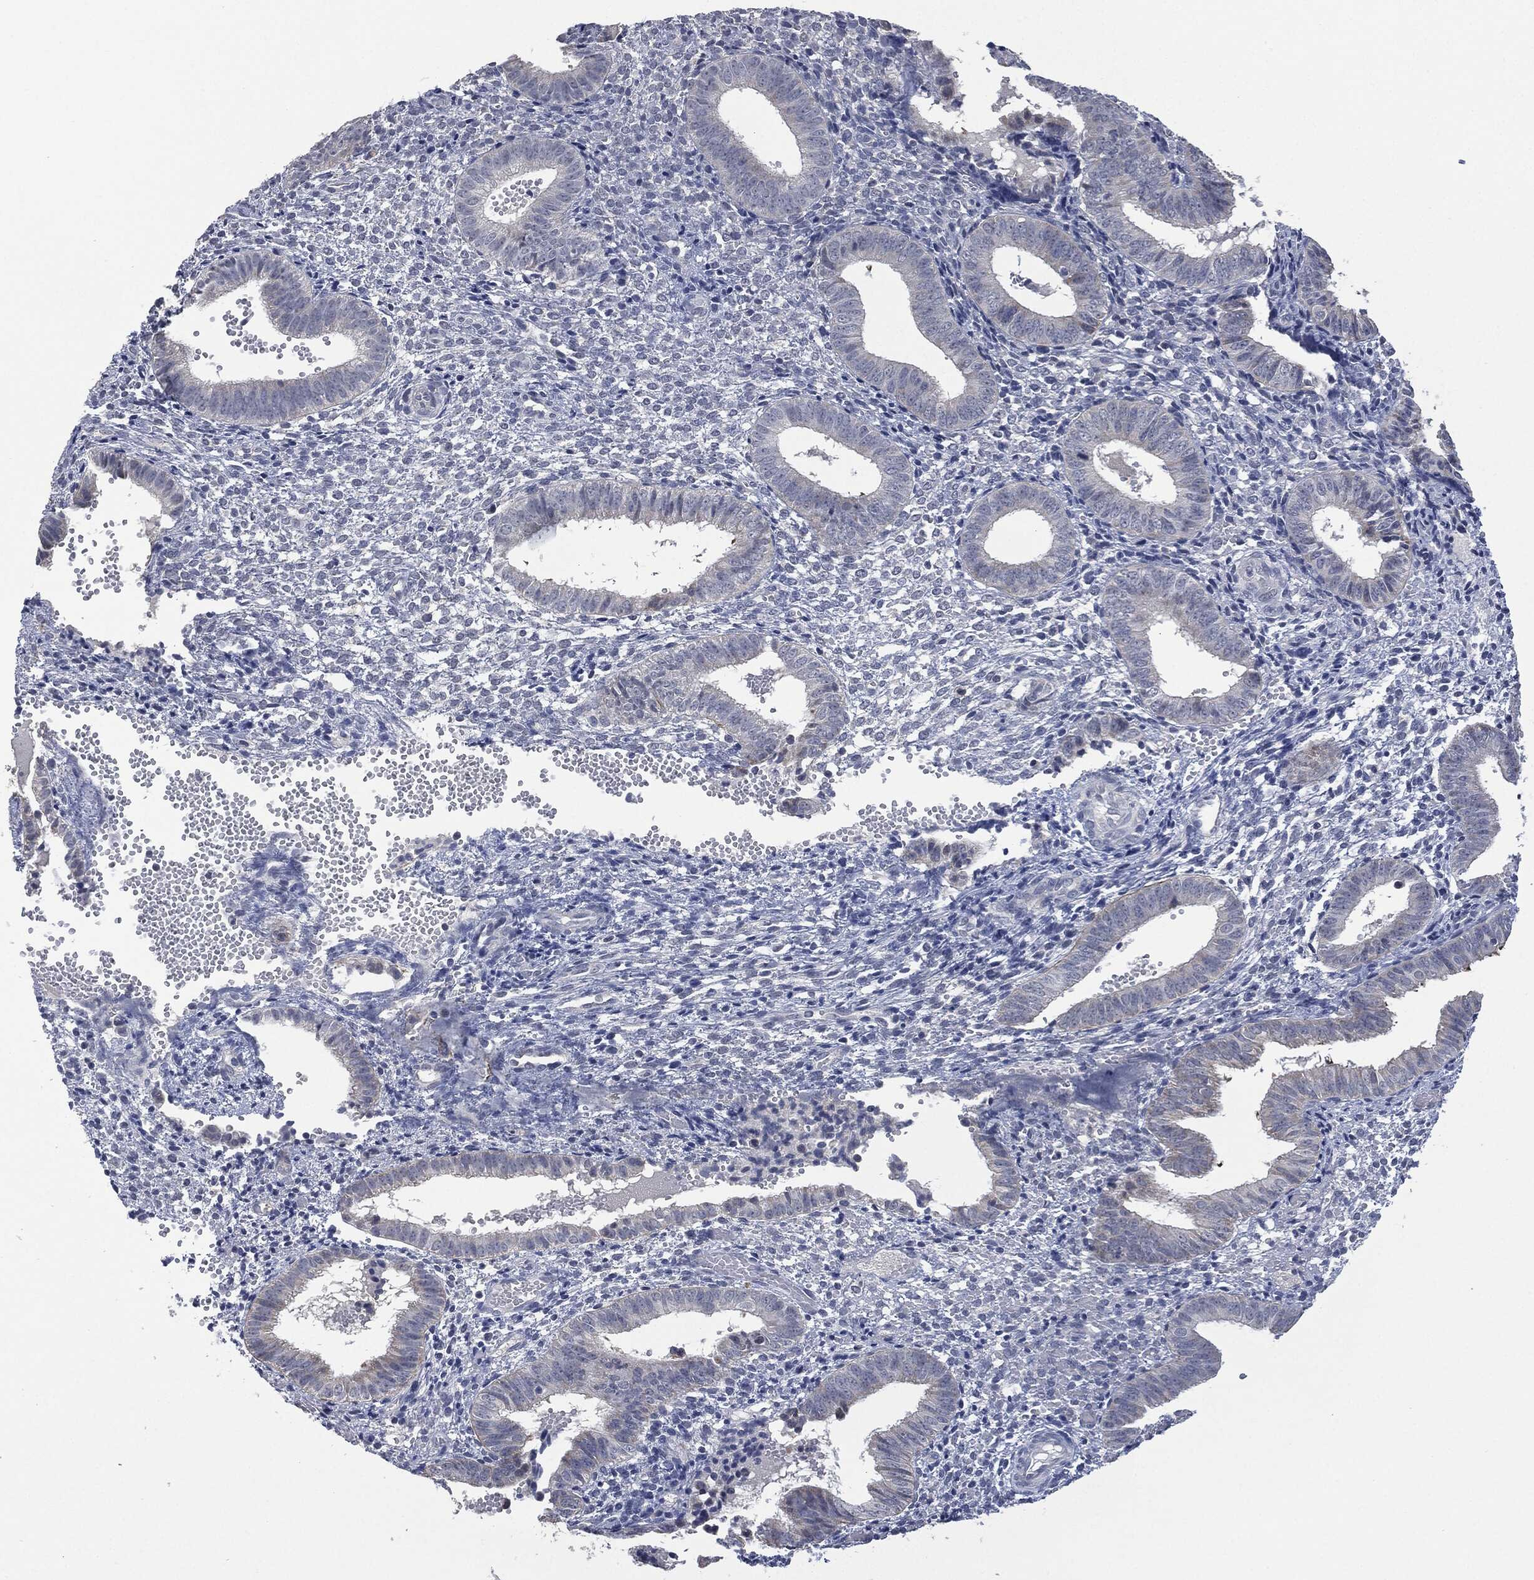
{"staining": {"intensity": "negative", "quantity": "none", "location": "none"}, "tissue": "endometrium", "cell_type": "Cells in endometrial stroma", "image_type": "normal", "snomed": [{"axis": "morphology", "description": "Normal tissue, NOS"}, {"axis": "topography", "description": "Endometrium"}], "caption": "Protein analysis of benign endometrium exhibits no significant staining in cells in endometrial stroma. (Stains: DAB (3,3'-diaminobenzidine) IHC with hematoxylin counter stain, Microscopy: brightfield microscopy at high magnification).", "gene": "IL1RN", "patient": {"sex": "female", "age": 42}}